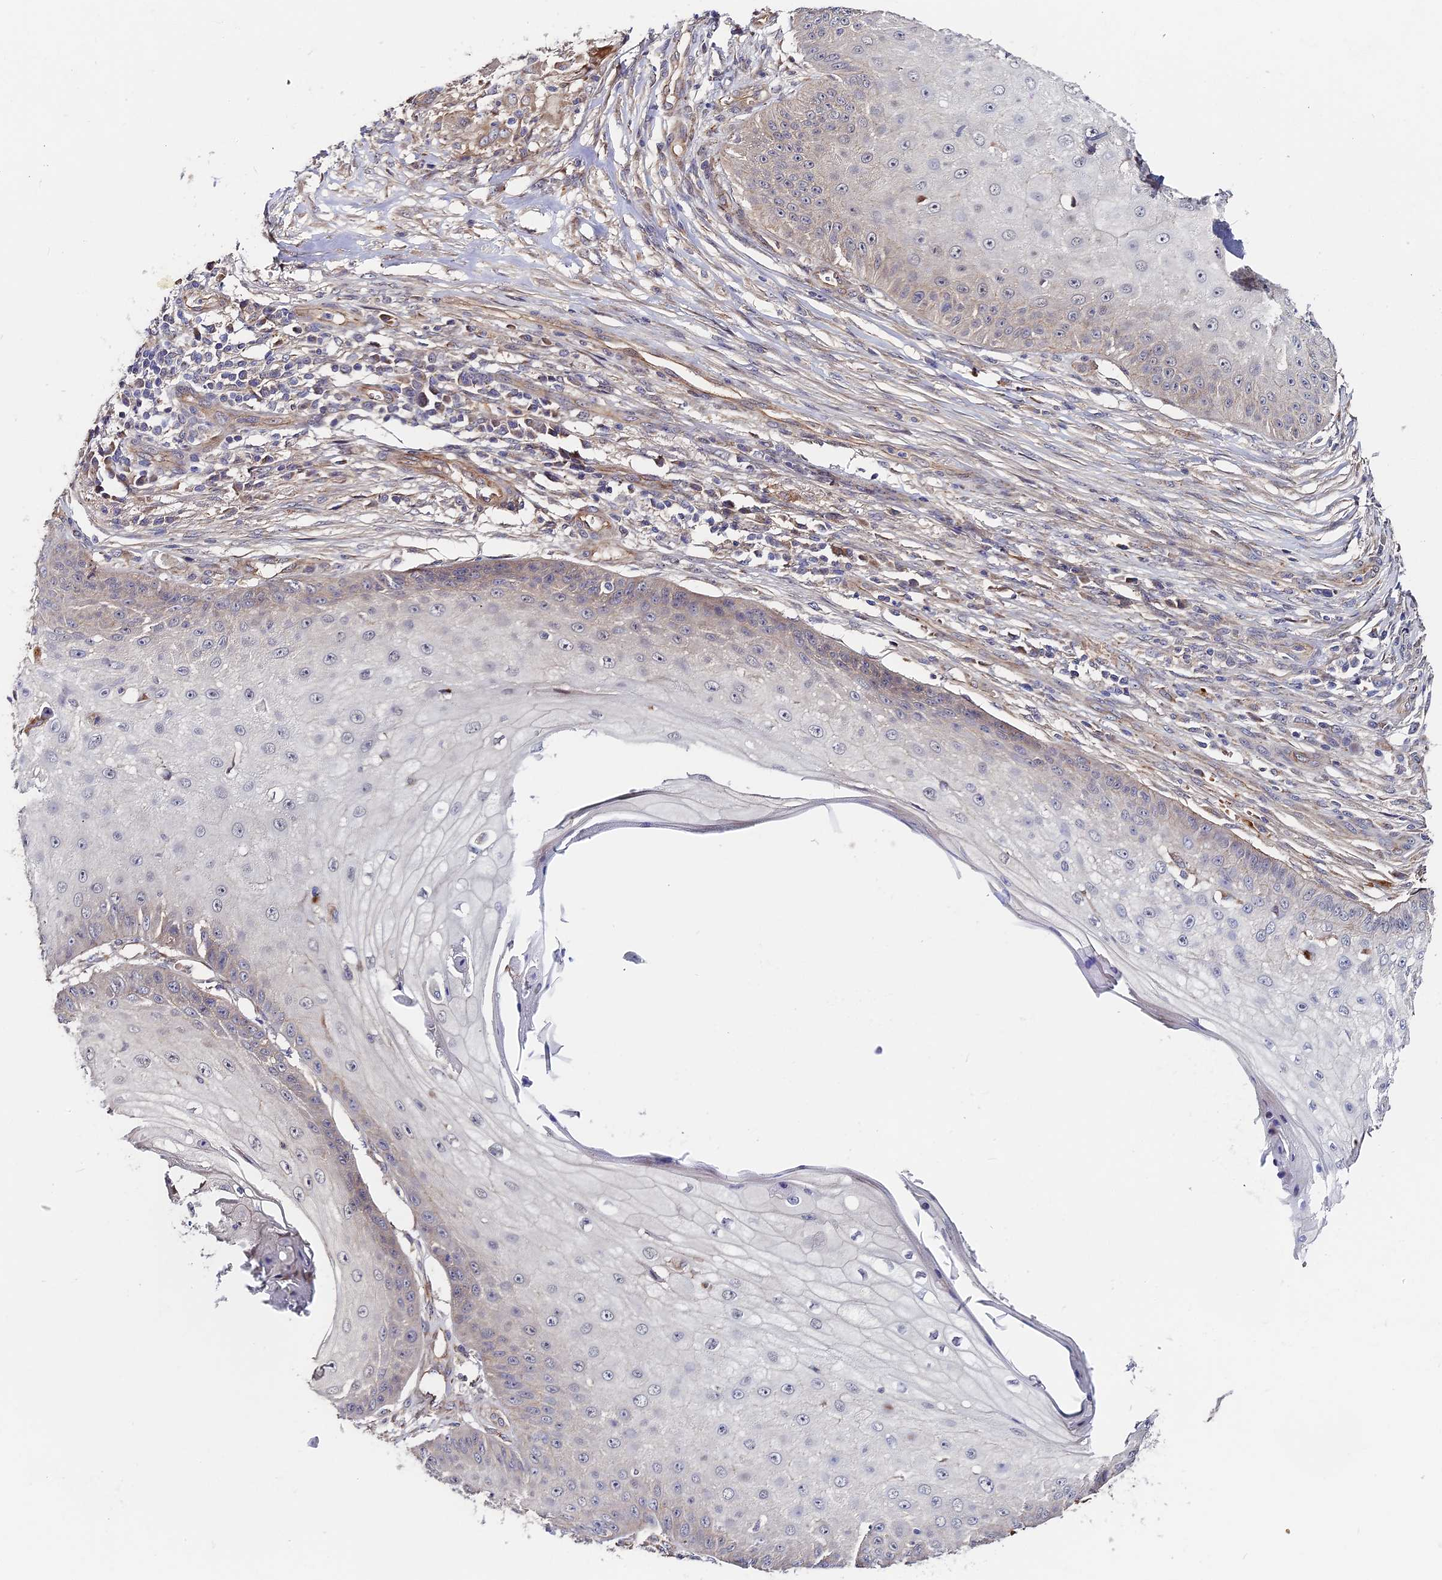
{"staining": {"intensity": "negative", "quantity": "none", "location": "none"}, "tissue": "skin cancer", "cell_type": "Tumor cells", "image_type": "cancer", "snomed": [{"axis": "morphology", "description": "Squamous cell carcinoma, NOS"}, {"axis": "topography", "description": "Skin"}], "caption": "Tumor cells show no significant protein positivity in skin cancer.", "gene": "MISP3", "patient": {"sex": "male", "age": 70}}